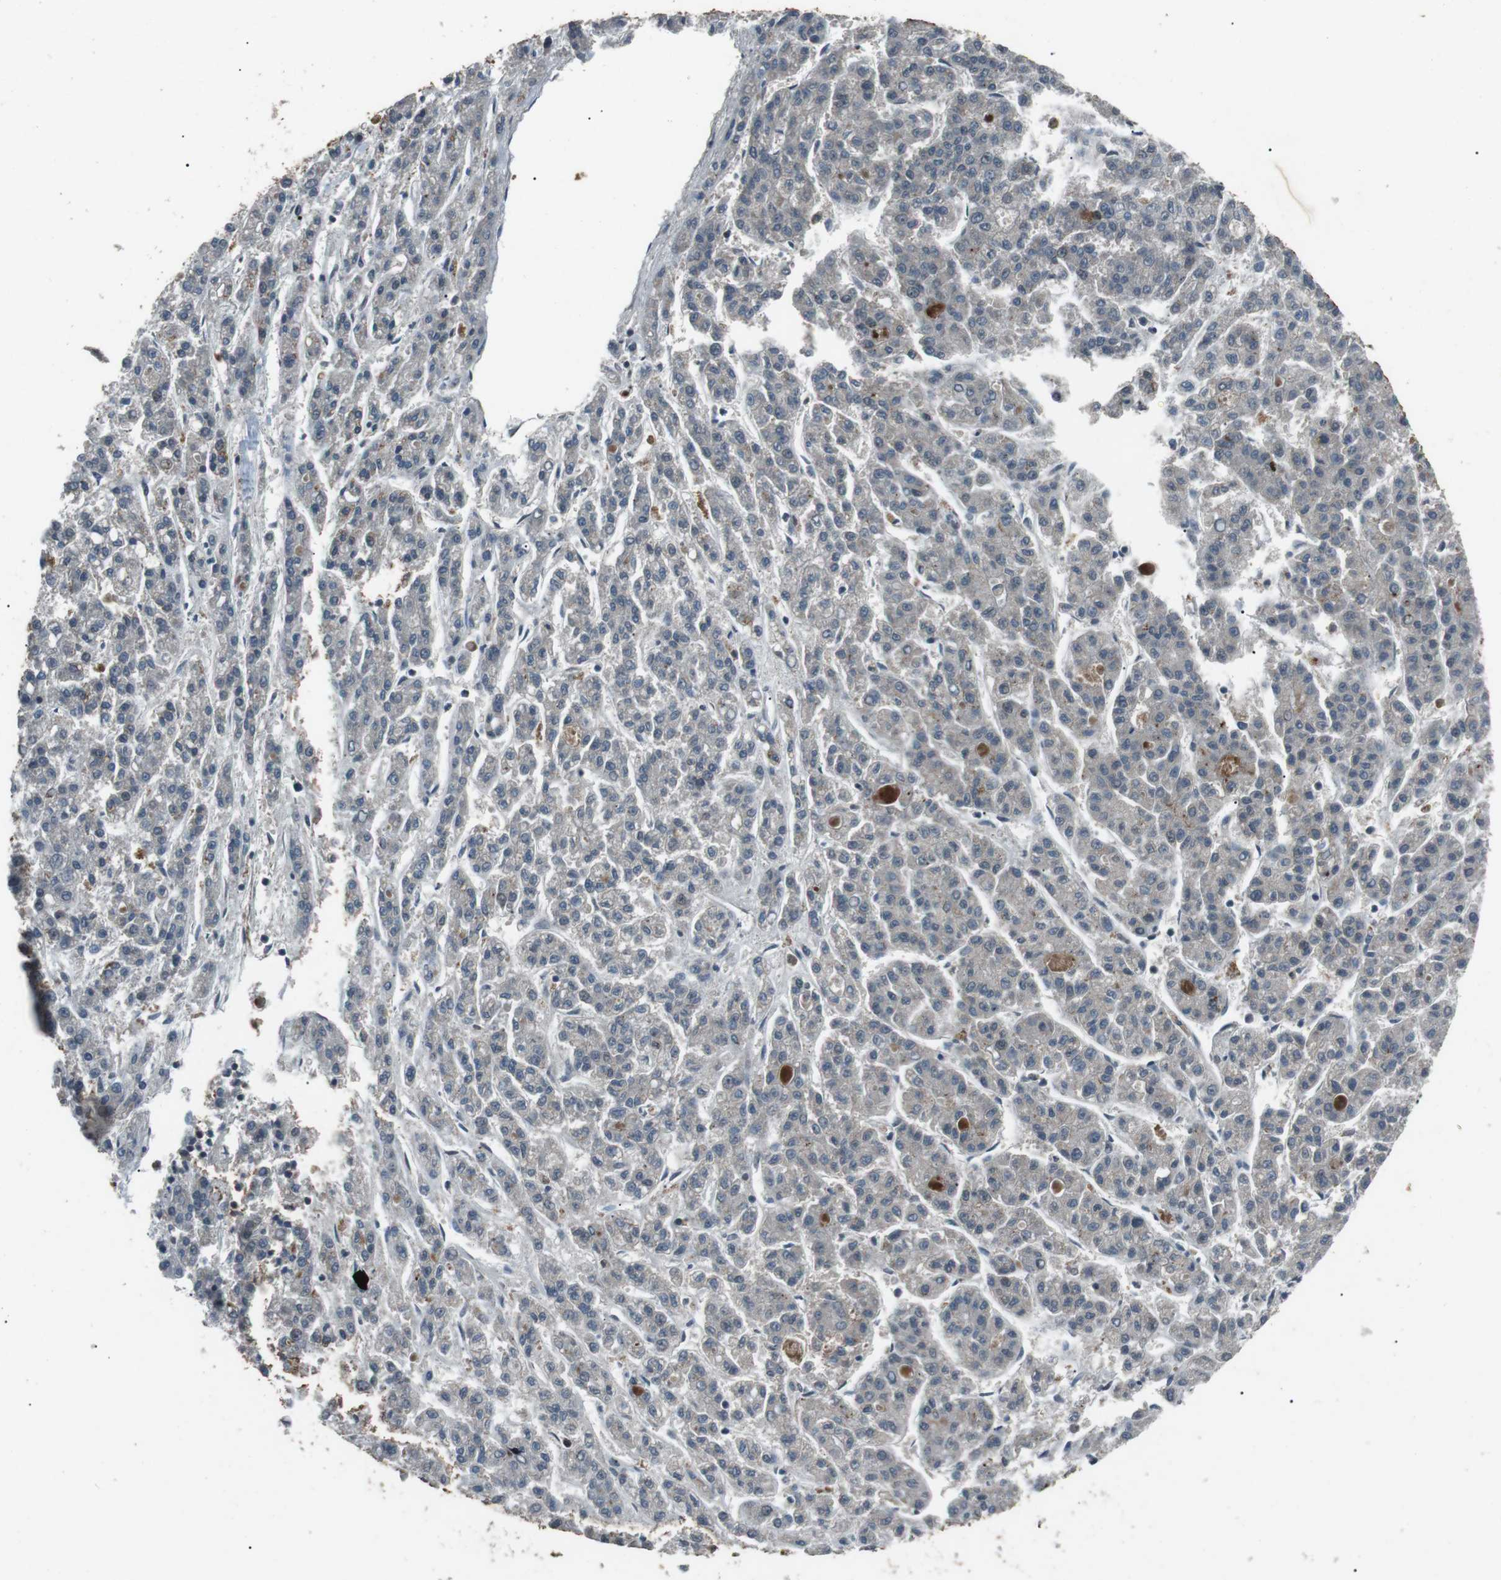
{"staining": {"intensity": "negative", "quantity": "none", "location": "none"}, "tissue": "liver cancer", "cell_type": "Tumor cells", "image_type": "cancer", "snomed": [{"axis": "morphology", "description": "Carcinoma, Hepatocellular, NOS"}, {"axis": "topography", "description": "Liver"}], "caption": "IHC photomicrograph of liver hepatocellular carcinoma stained for a protein (brown), which exhibits no positivity in tumor cells.", "gene": "NEK7", "patient": {"sex": "male", "age": 70}}